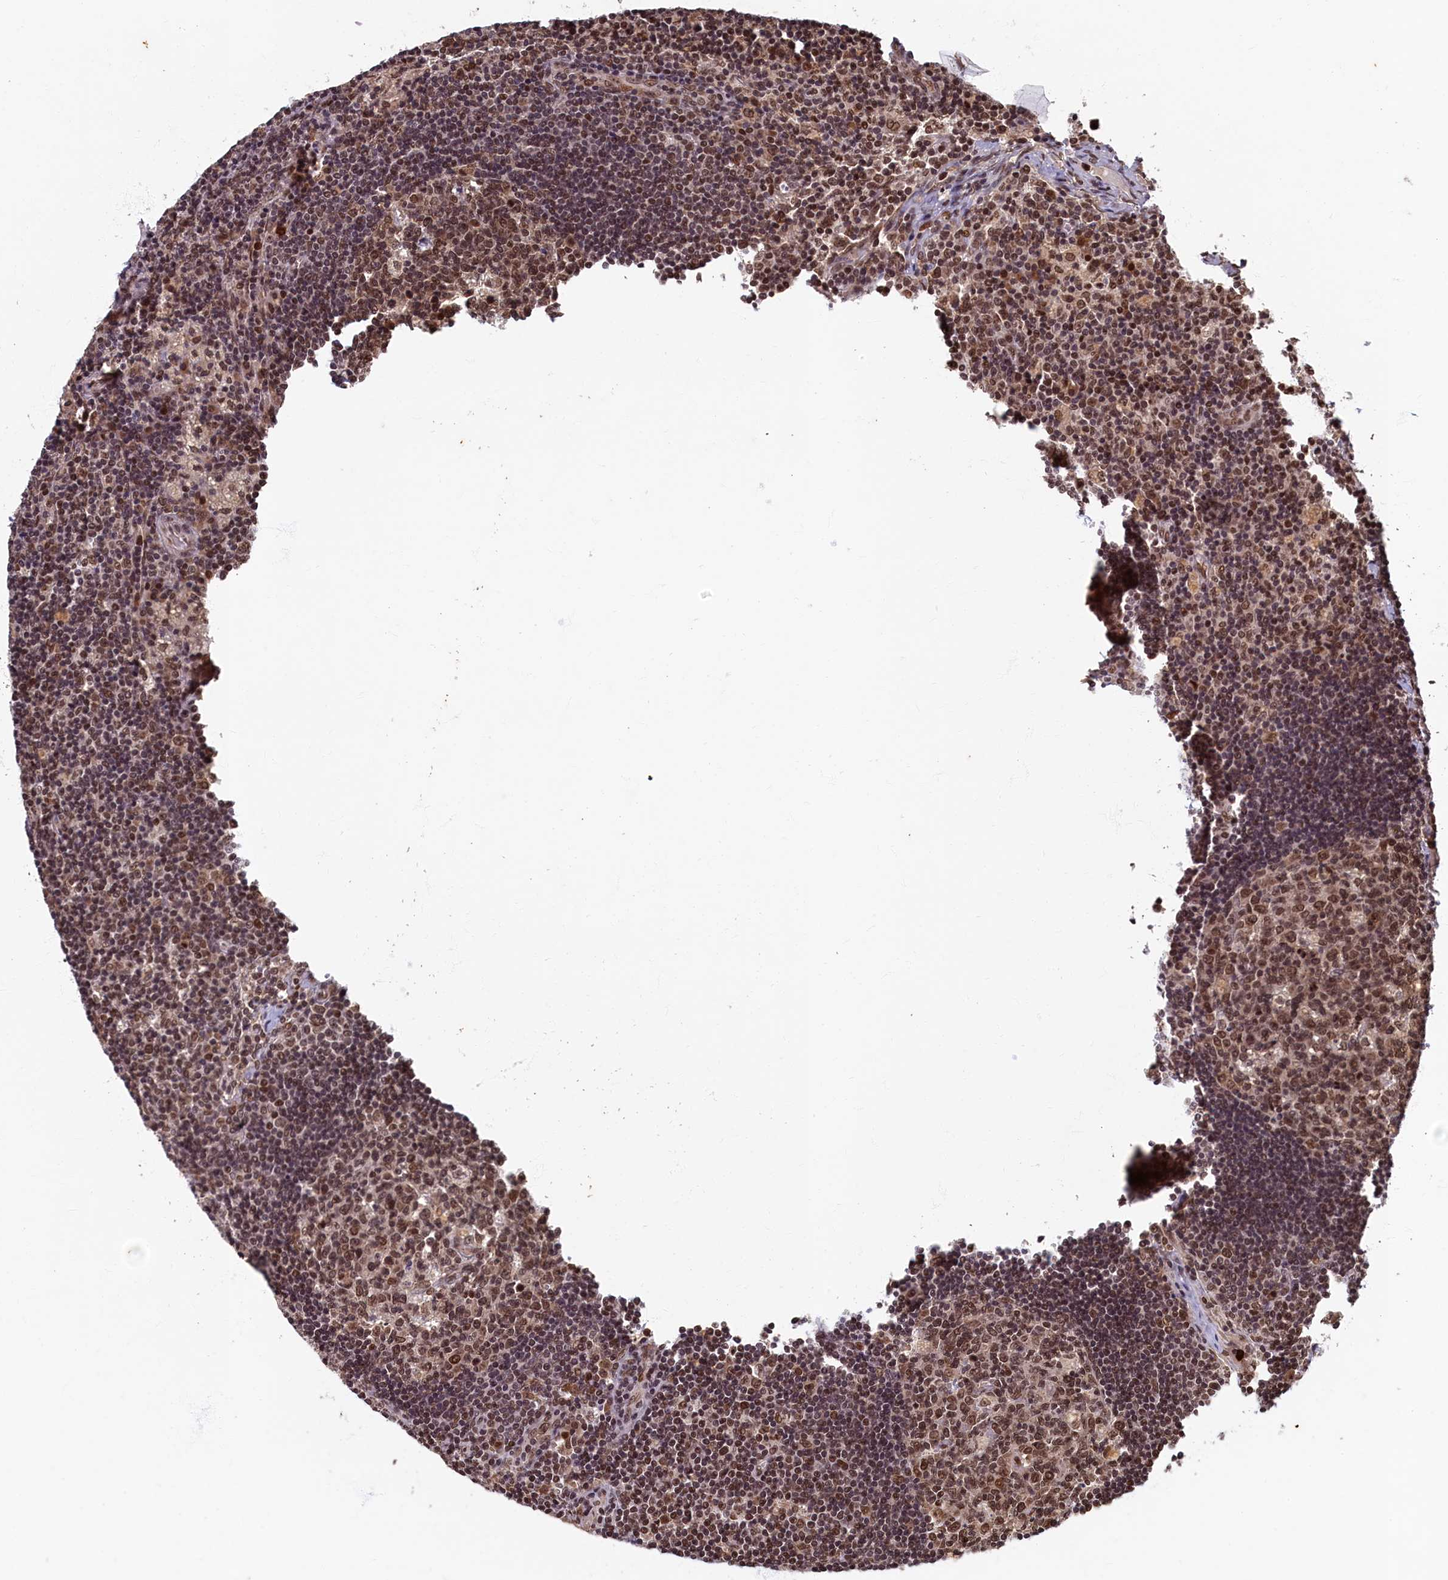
{"staining": {"intensity": "moderate", "quantity": ">75%", "location": "nuclear"}, "tissue": "lymph node", "cell_type": "Germinal center cells", "image_type": "normal", "snomed": [{"axis": "morphology", "description": "Normal tissue, NOS"}, {"axis": "topography", "description": "Lymph node"}], "caption": "Immunohistochemical staining of unremarkable human lymph node reveals >75% levels of moderate nuclear protein staining in approximately >75% of germinal center cells.", "gene": "CKAP2L", "patient": {"sex": "male", "age": 58}}